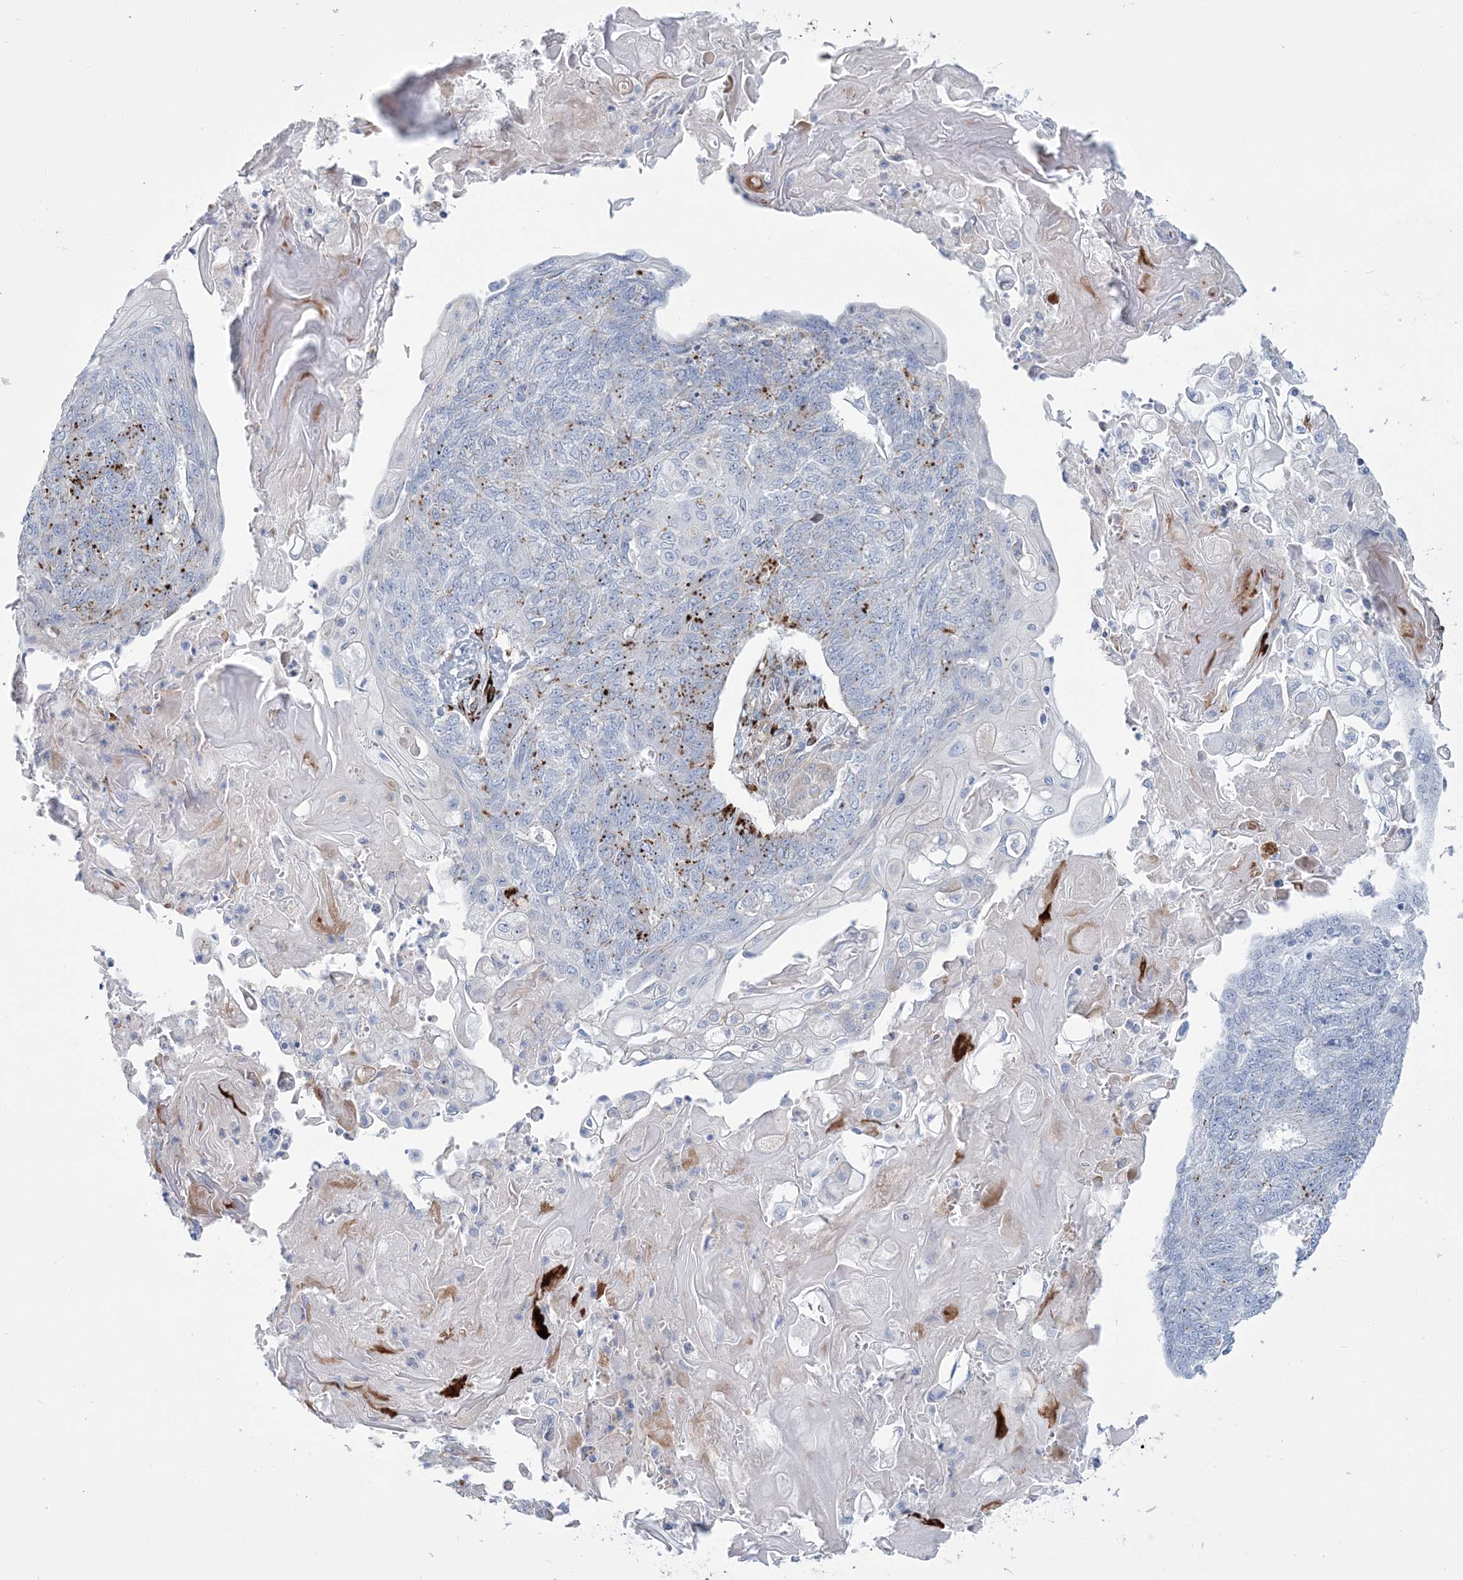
{"staining": {"intensity": "moderate", "quantity": "<25%", "location": "cytoplasmic/membranous"}, "tissue": "endometrial cancer", "cell_type": "Tumor cells", "image_type": "cancer", "snomed": [{"axis": "morphology", "description": "Adenocarcinoma, NOS"}, {"axis": "topography", "description": "Endometrium"}], "caption": "IHC of human endometrial cancer (adenocarcinoma) exhibits low levels of moderate cytoplasmic/membranous staining in approximately <25% of tumor cells.", "gene": "RAB11FIP5", "patient": {"sex": "female", "age": 32}}